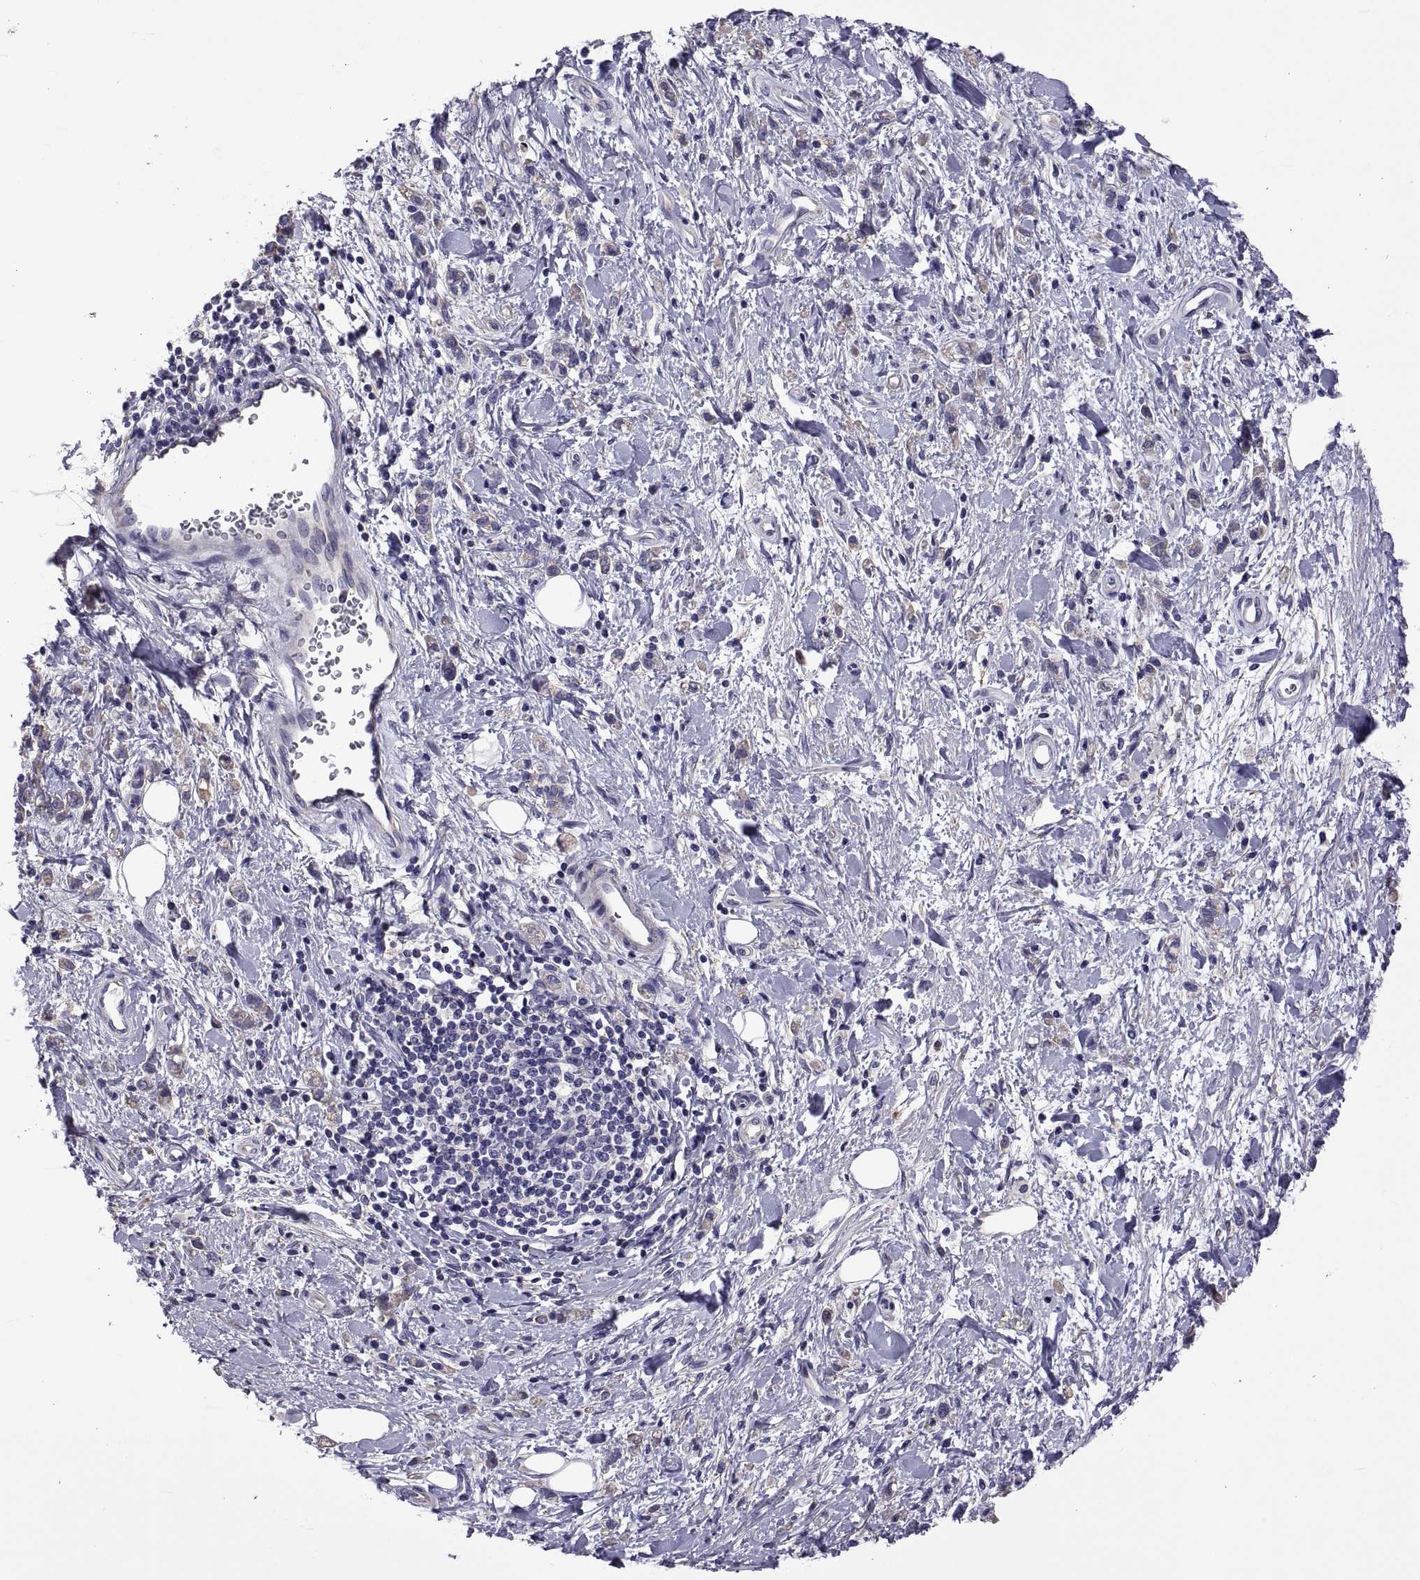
{"staining": {"intensity": "negative", "quantity": "none", "location": "none"}, "tissue": "stomach cancer", "cell_type": "Tumor cells", "image_type": "cancer", "snomed": [{"axis": "morphology", "description": "Adenocarcinoma, NOS"}, {"axis": "topography", "description": "Stomach"}], "caption": "Immunohistochemistry of human adenocarcinoma (stomach) shows no positivity in tumor cells.", "gene": "TMC3", "patient": {"sex": "male", "age": 77}}